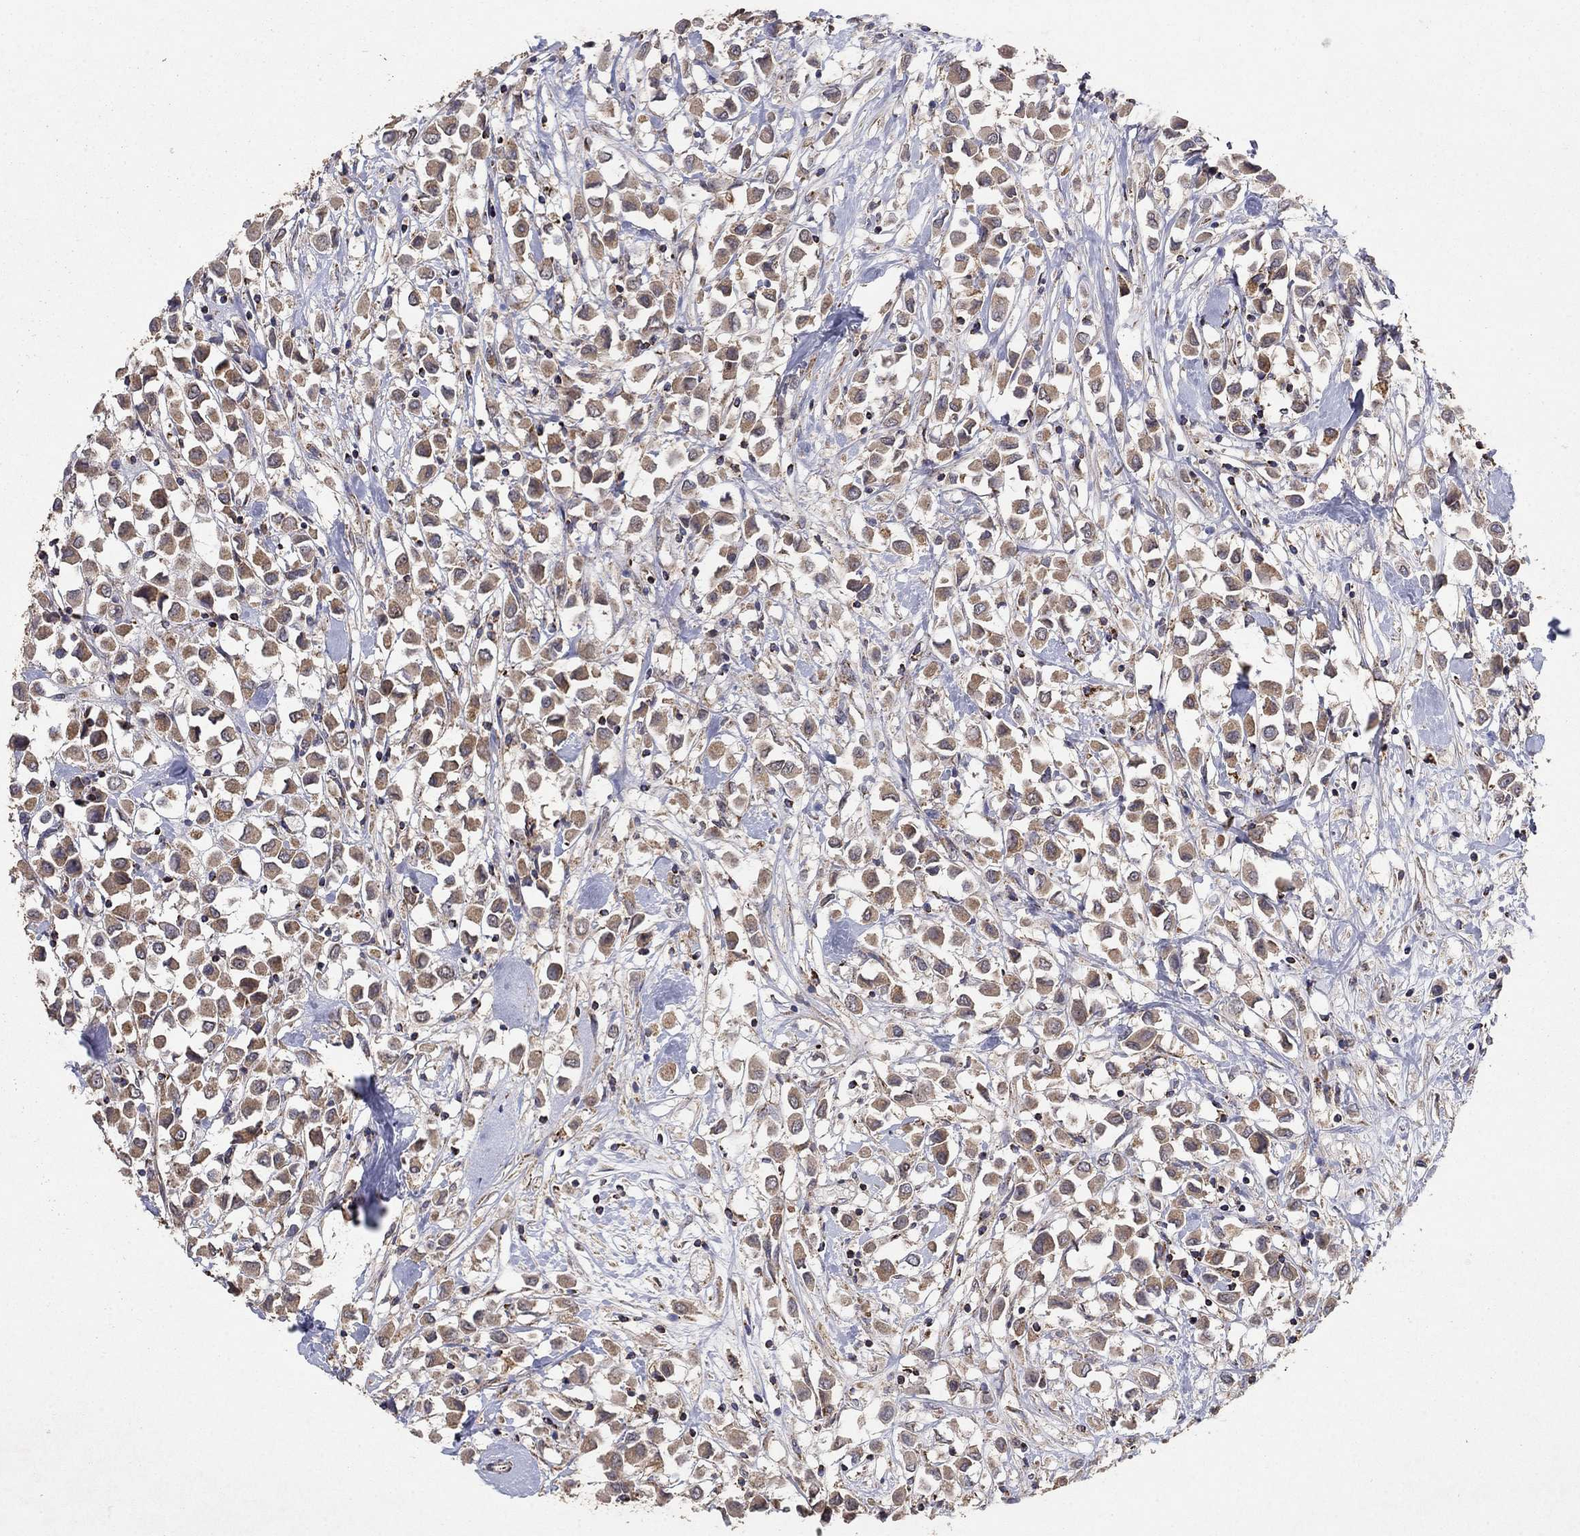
{"staining": {"intensity": "moderate", "quantity": ">75%", "location": "cytoplasmic/membranous"}, "tissue": "breast cancer", "cell_type": "Tumor cells", "image_type": "cancer", "snomed": [{"axis": "morphology", "description": "Duct carcinoma"}, {"axis": "topography", "description": "Breast"}], "caption": "A histopathology image of human breast intraductal carcinoma stained for a protein exhibits moderate cytoplasmic/membranous brown staining in tumor cells. The protein is shown in brown color, while the nuclei are stained blue.", "gene": "GPSM1", "patient": {"sex": "female", "age": 61}}